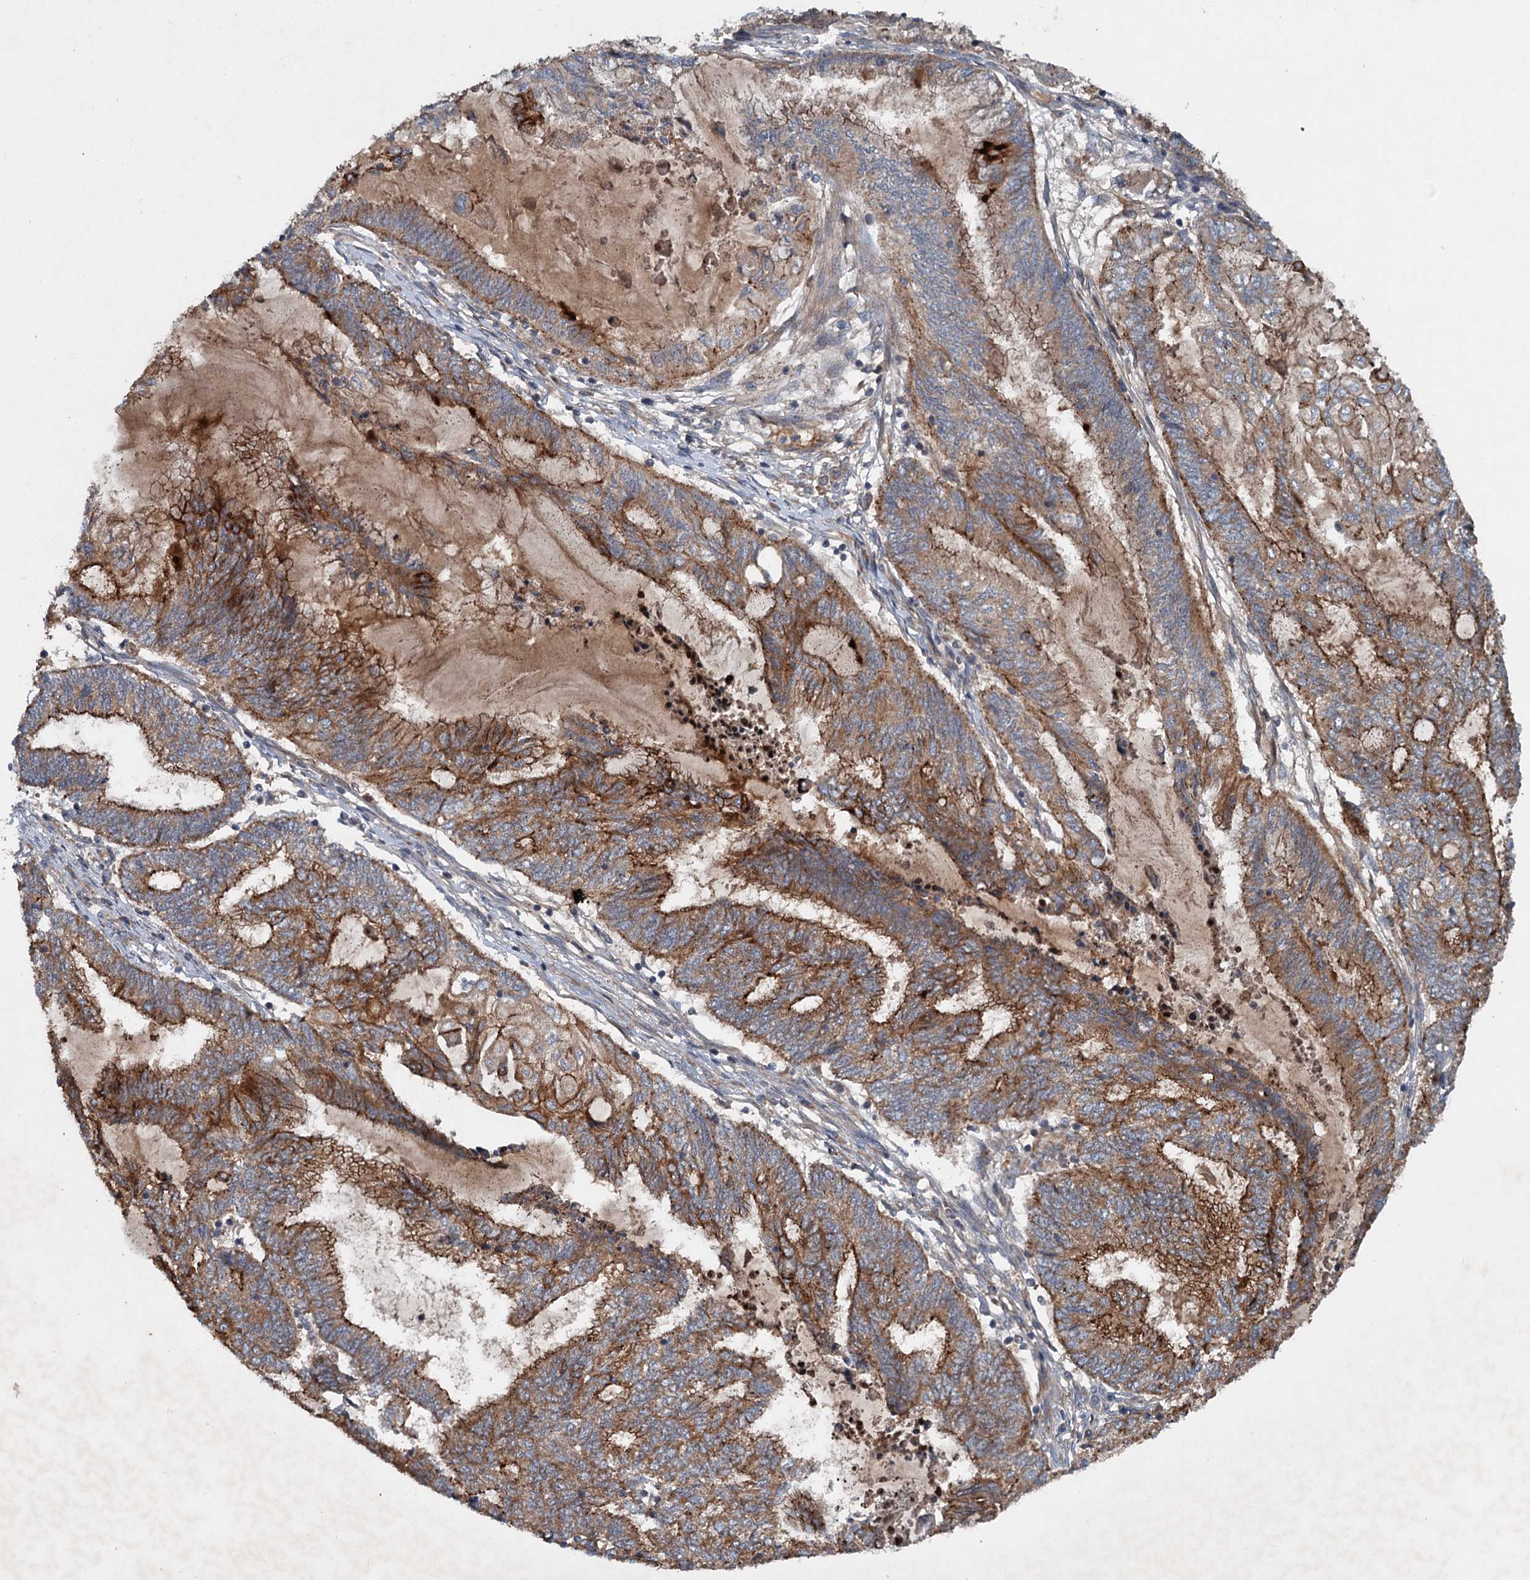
{"staining": {"intensity": "moderate", "quantity": ">75%", "location": "cytoplasmic/membranous"}, "tissue": "endometrial cancer", "cell_type": "Tumor cells", "image_type": "cancer", "snomed": [{"axis": "morphology", "description": "Adenocarcinoma, NOS"}, {"axis": "topography", "description": "Uterus"}, {"axis": "topography", "description": "Endometrium"}], "caption": "About >75% of tumor cells in endometrial cancer (adenocarcinoma) reveal moderate cytoplasmic/membranous protein staining as visualized by brown immunohistochemical staining.", "gene": "N4BP2L2", "patient": {"sex": "female", "age": 70}}